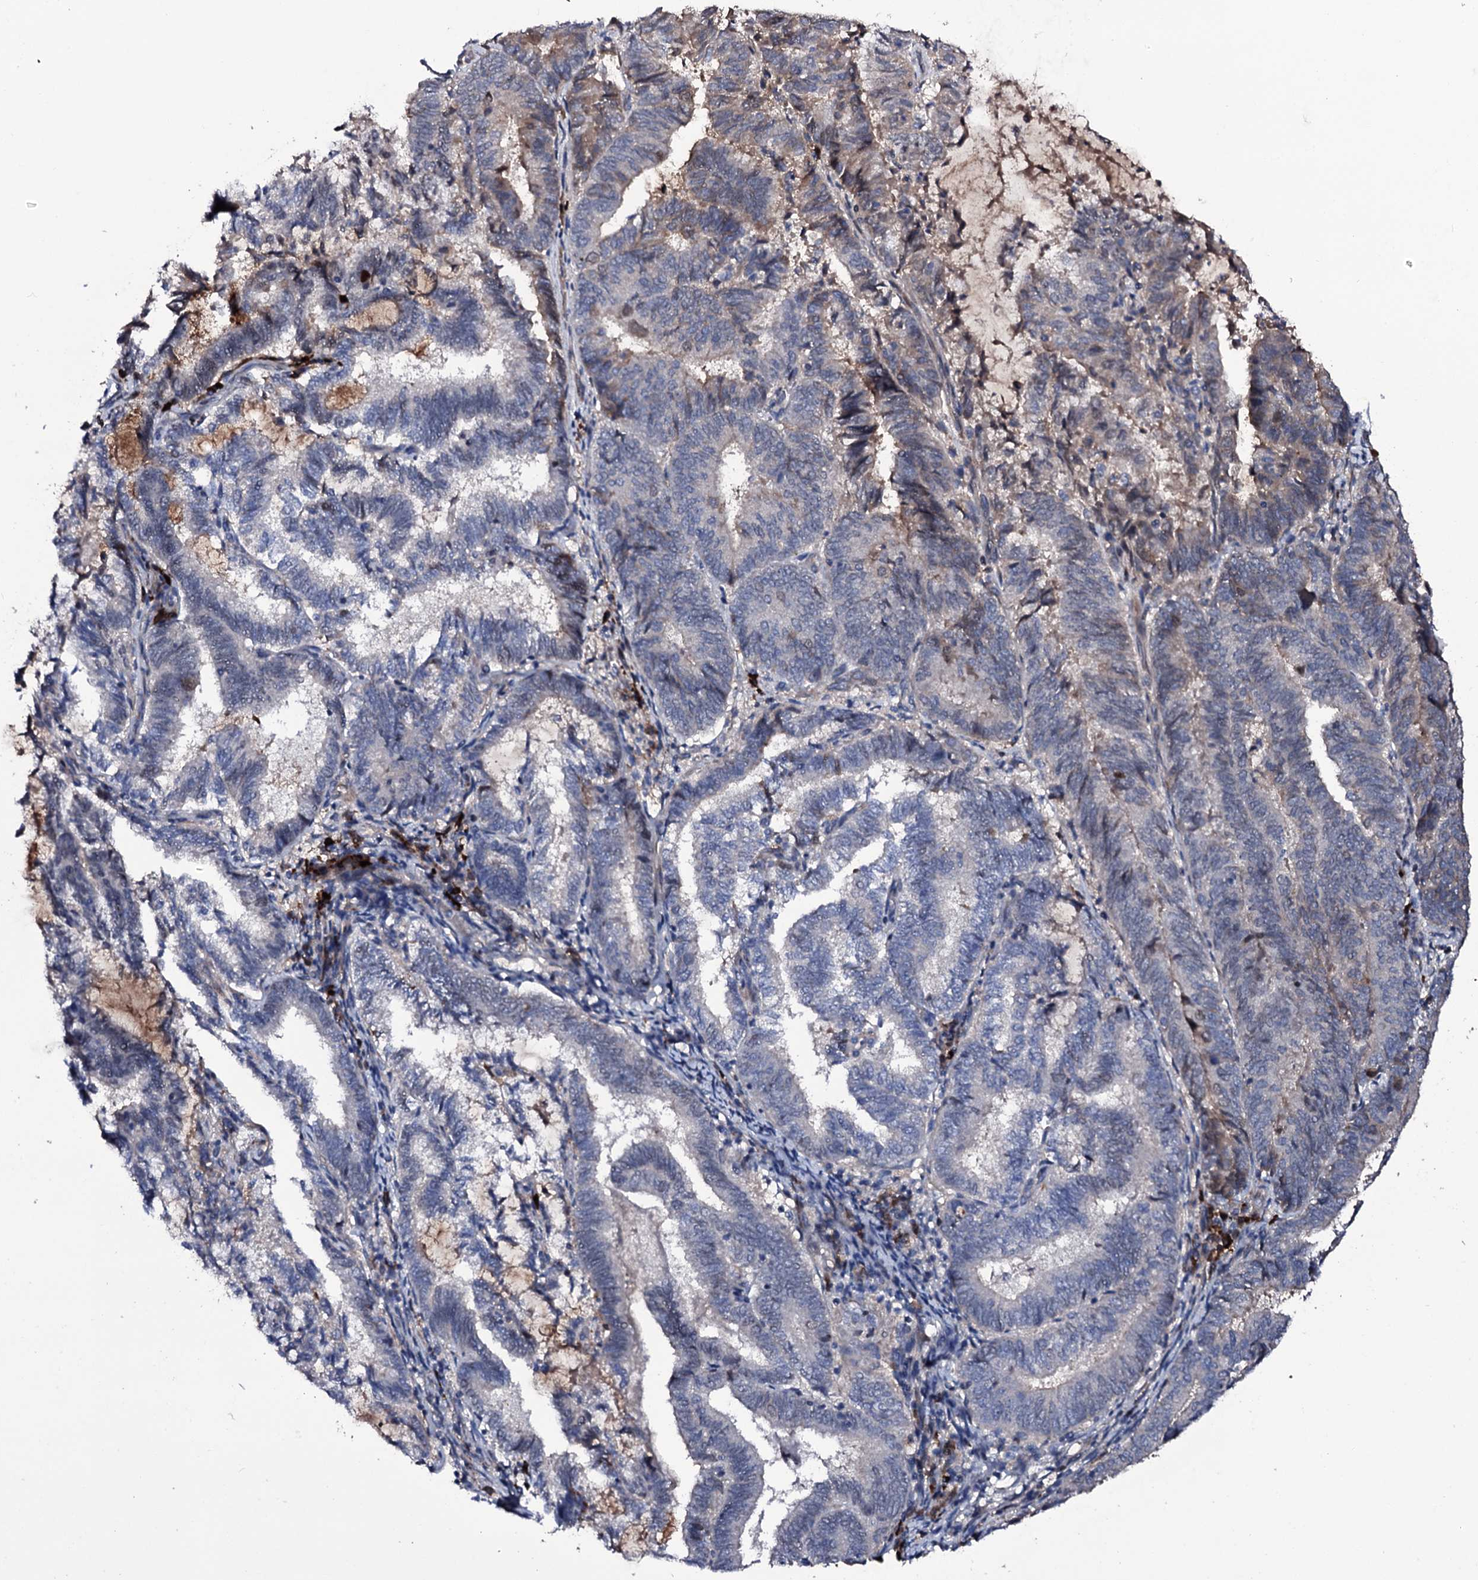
{"staining": {"intensity": "weak", "quantity": "<25%", "location": "cytoplasmic/membranous"}, "tissue": "endometrial cancer", "cell_type": "Tumor cells", "image_type": "cancer", "snomed": [{"axis": "morphology", "description": "Adenocarcinoma, NOS"}, {"axis": "topography", "description": "Endometrium"}], "caption": "Immunohistochemistry histopathology image of neoplastic tissue: endometrial cancer stained with DAB reveals no significant protein positivity in tumor cells.", "gene": "LYG2", "patient": {"sex": "female", "age": 80}}